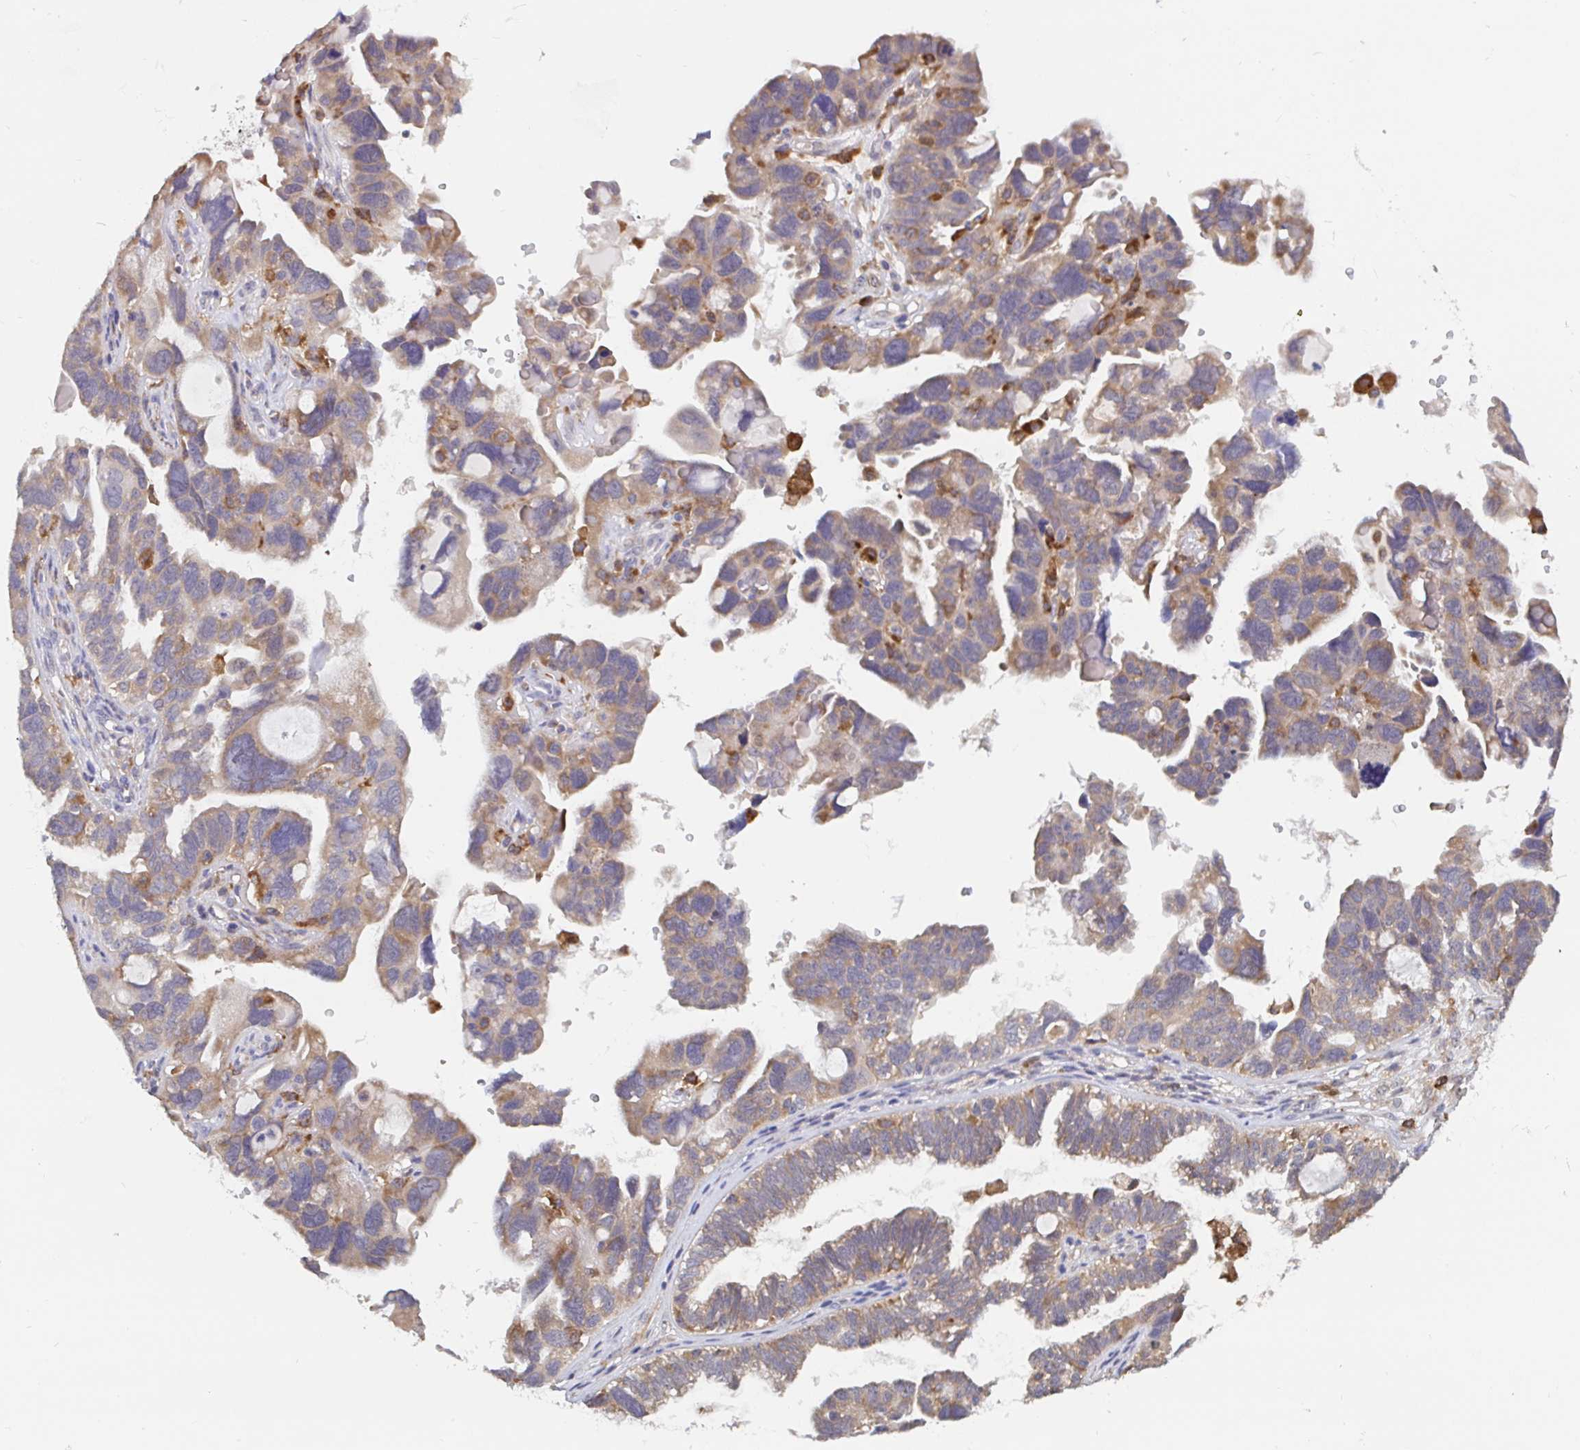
{"staining": {"intensity": "moderate", "quantity": "25%-75%", "location": "cytoplasmic/membranous"}, "tissue": "ovarian cancer", "cell_type": "Tumor cells", "image_type": "cancer", "snomed": [{"axis": "morphology", "description": "Cystadenocarcinoma, serous, NOS"}, {"axis": "topography", "description": "Ovary"}], "caption": "DAB immunohistochemical staining of human serous cystadenocarcinoma (ovarian) demonstrates moderate cytoplasmic/membranous protein positivity in about 25%-75% of tumor cells. (DAB = brown stain, brightfield microscopy at high magnification).", "gene": "SNX8", "patient": {"sex": "female", "age": 60}}